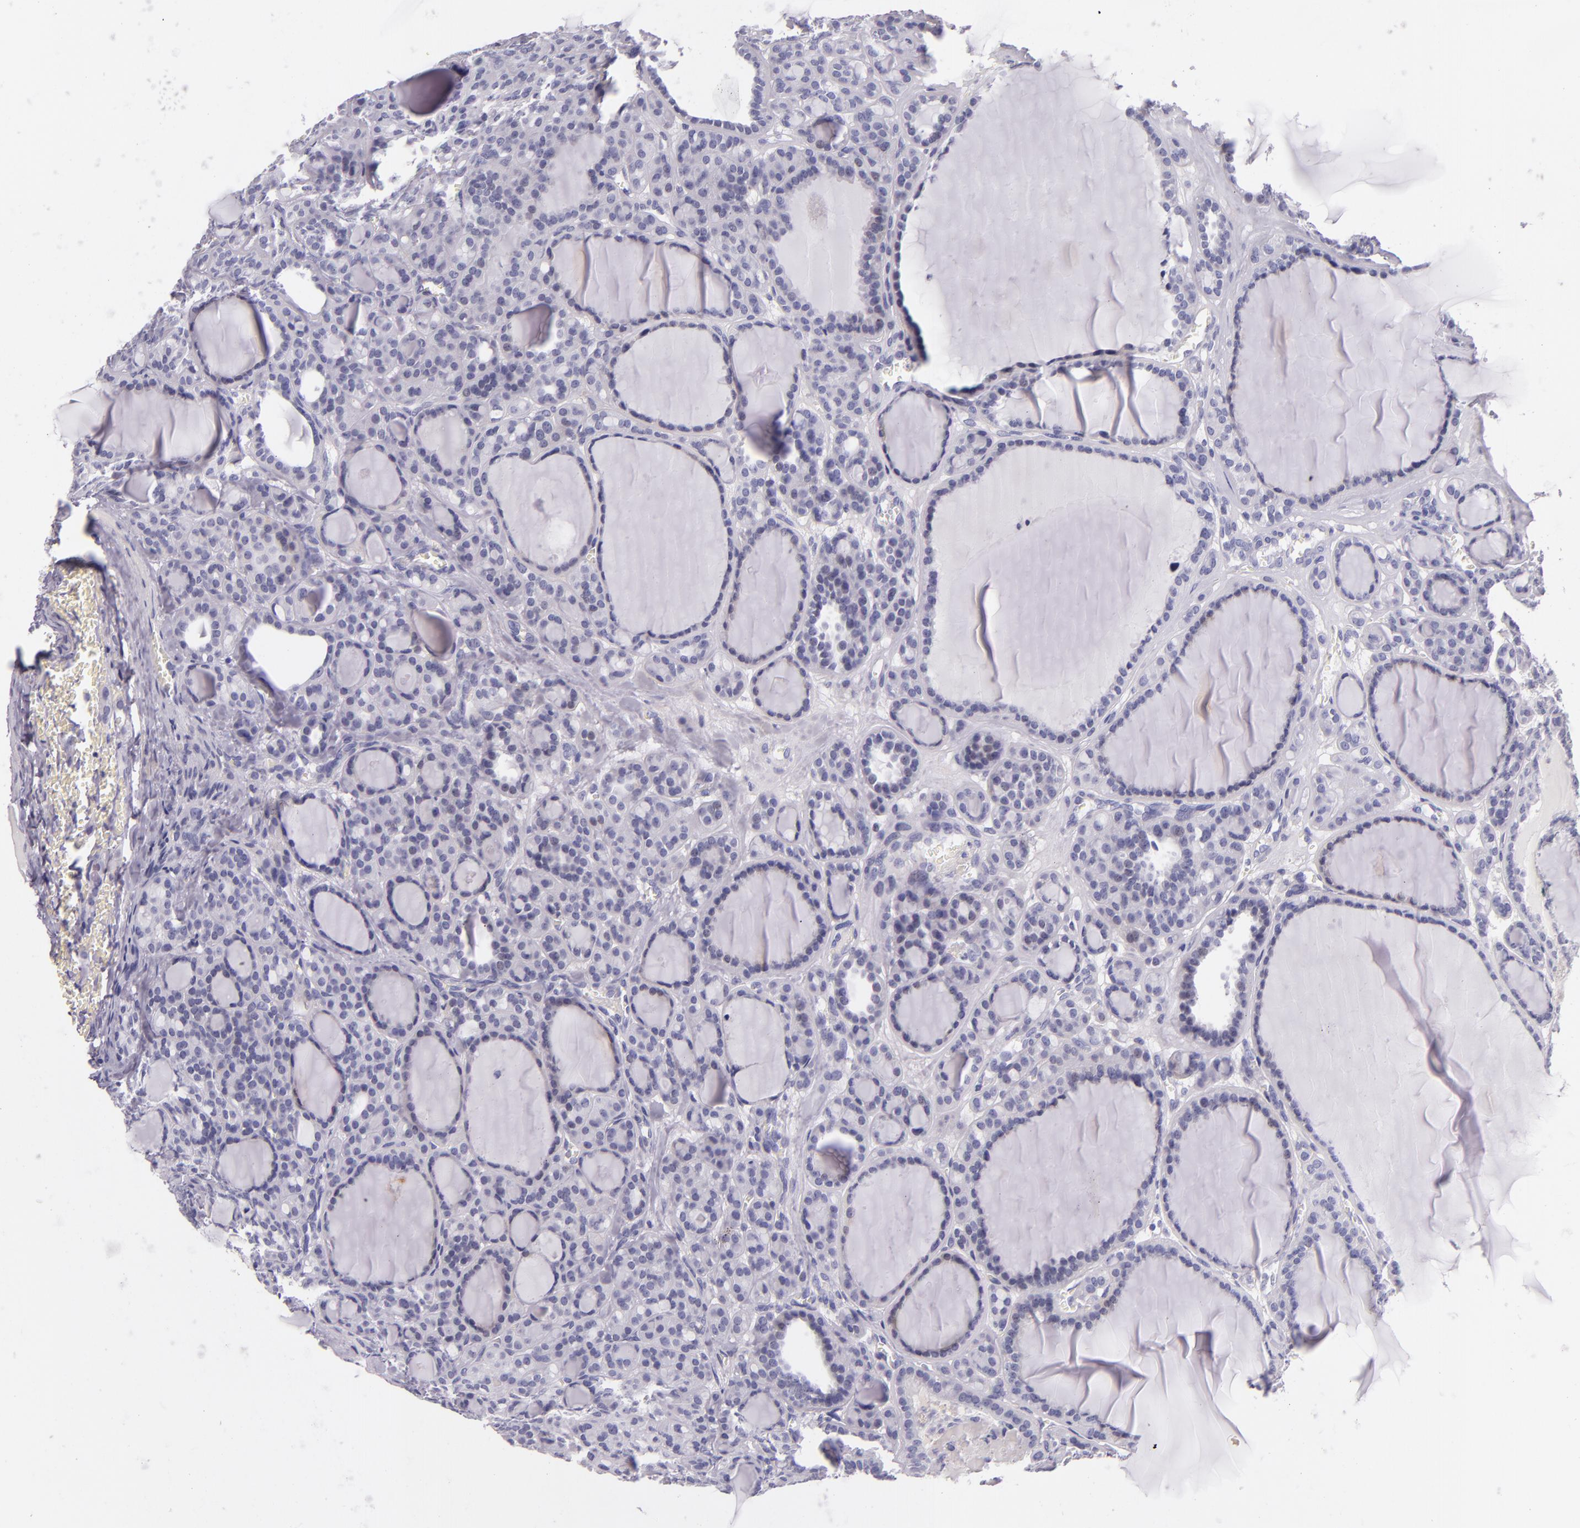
{"staining": {"intensity": "negative", "quantity": "none", "location": "none"}, "tissue": "thyroid cancer", "cell_type": "Tumor cells", "image_type": "cancer", "snomed": [{"axis": "morphology", "description": "Follicular adenoma carcinoma, NOS"}, {"axis": "topography", "description": "Thyroid gland"}], "caption": "An IHC photomicrograph of thyroid cancer is shown. There is no staining in tumor cells of thyroid cancer.", "gene": "HSP90AA1", "patient": {"sex": "female", "age": 71}}